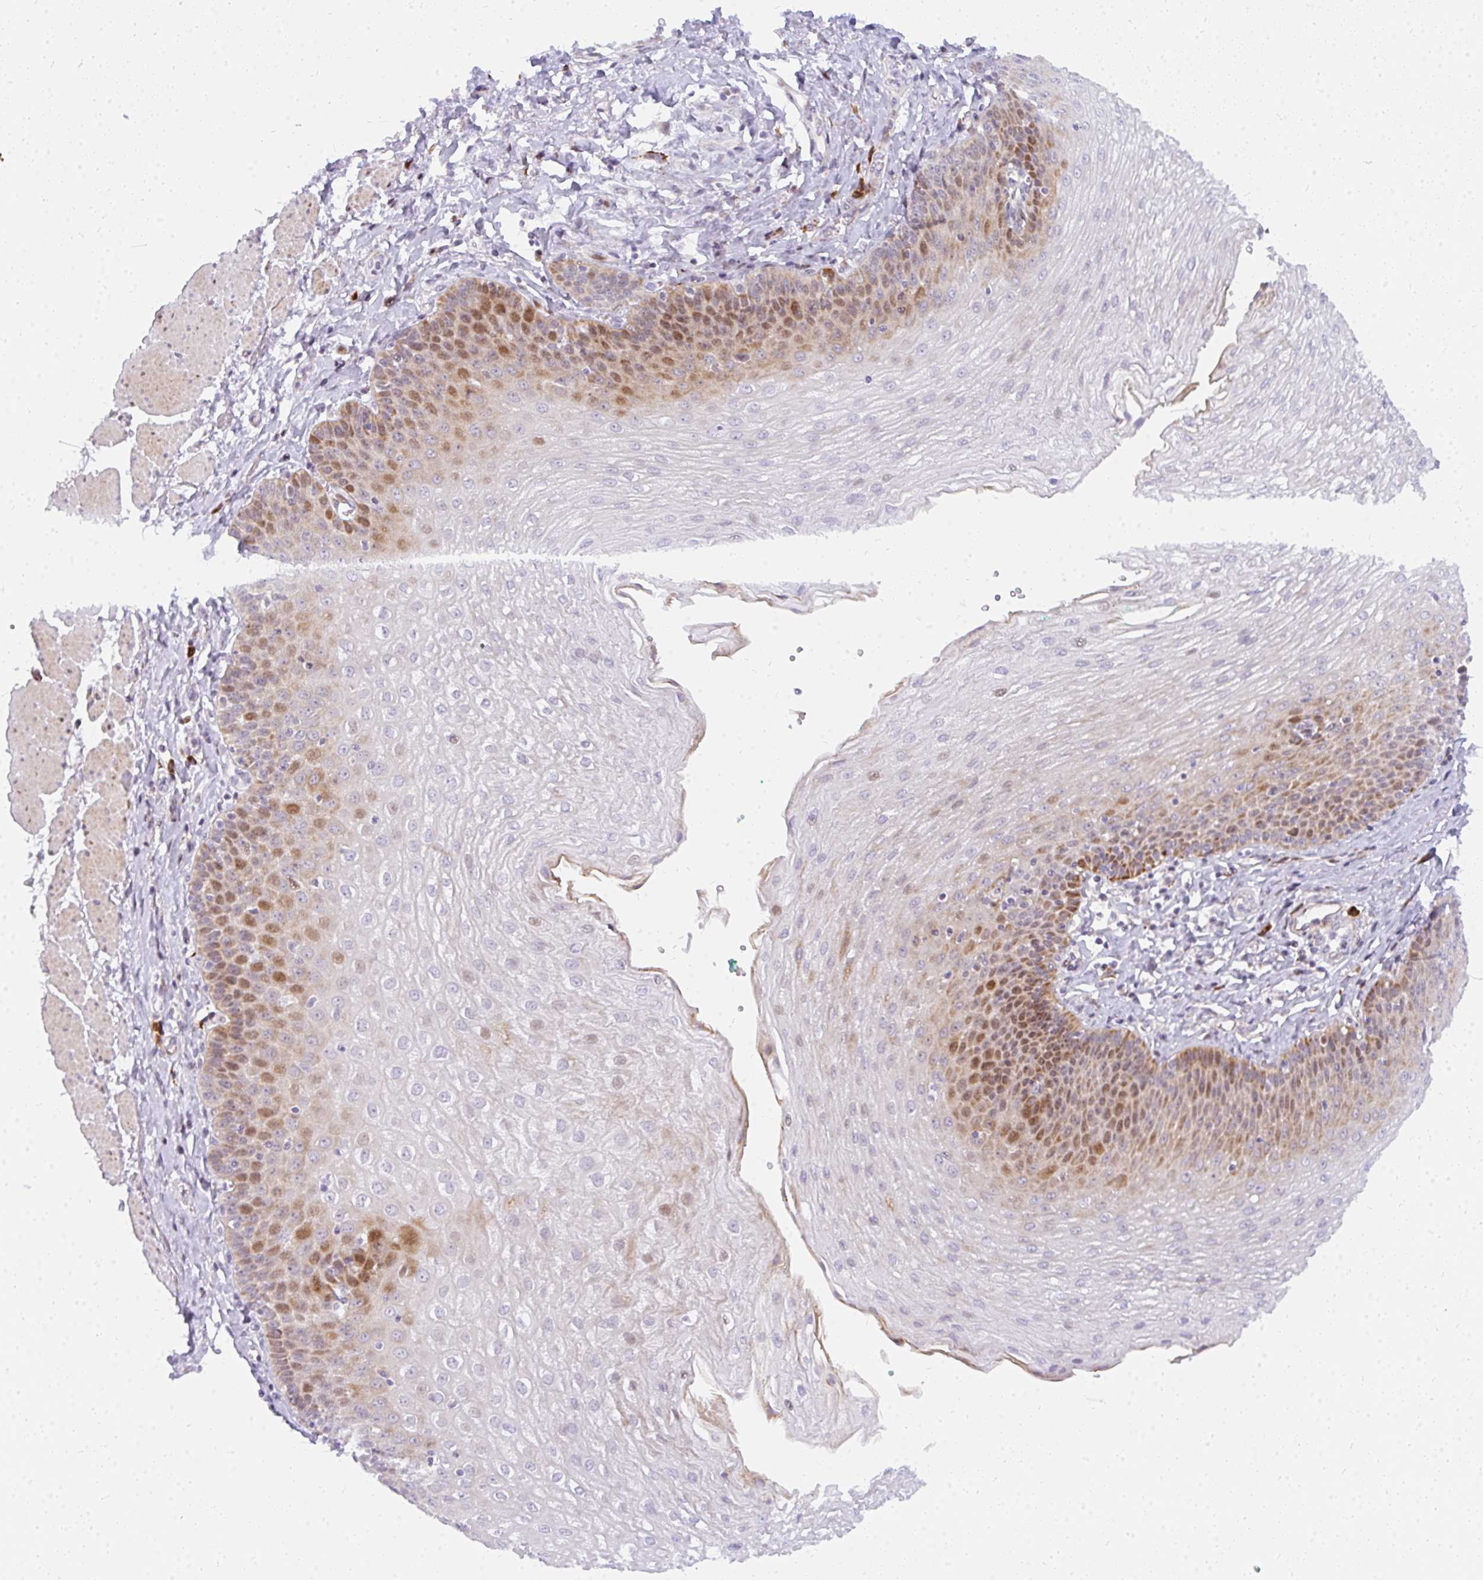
{"staining": {"intensity": "moderate", "quantity": "25%-75%", "location": "cytoplasmic/membranous,nuclear"}, "tissue": "esophagus", "cell_type": "Squamous epithelial cells", "image_type": "normal", "snomed": [{"axis": "morphology", "description": "Normal tissue, NOS"}, {"axis": "topography", "description": "Esophagus"}], "caption": "This histopathology image displays immunohistochemistry staining of unremarkable esophagus, with medium moderate cytoplasmic/membranous,nuclear expression in about 25%-75% of squamous epithelial cells.", "gene": "PLA2G5", "patient": {"sex": "female", "age": 81}}